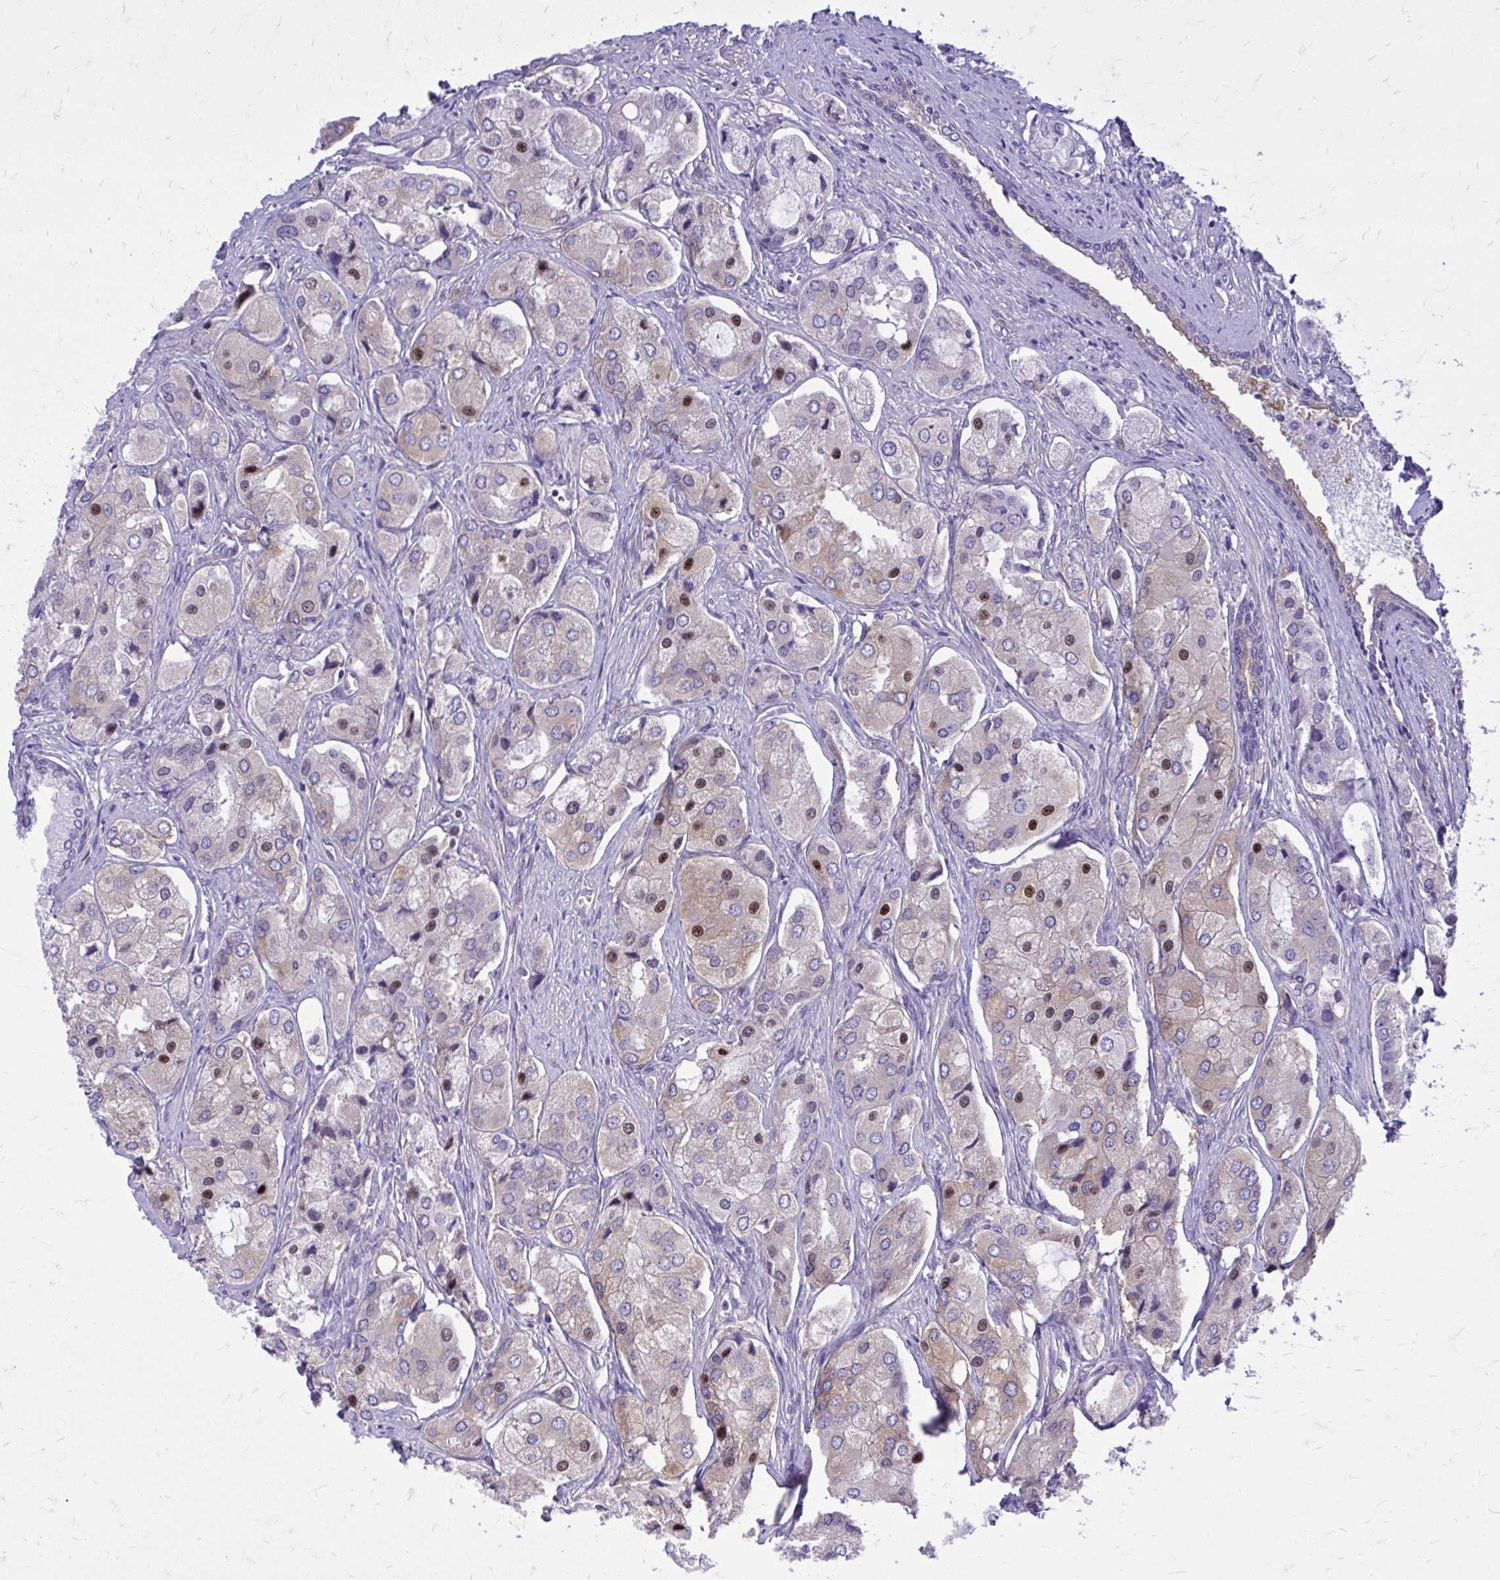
{"staining": {"intensity": "moderate", "quantity": "<25%", "location": "nuclear"}, "tissue": "prostate cancer", "cell_type": "Tumor cells", "image_type": "cancer", "snomed": [{"axis": "morphology", "description": "Adenocarcinoma, Low grade"}, {"axis": "topography", "description": "Prostate"}], "caption": "Immunohistochemical staining of human prostate cancer displays low levels of moderate nuclear staining in approximately <25% of tumor cells.", "gene": "EPB41L1", "patient": {"sex": "male", "age": 69}}